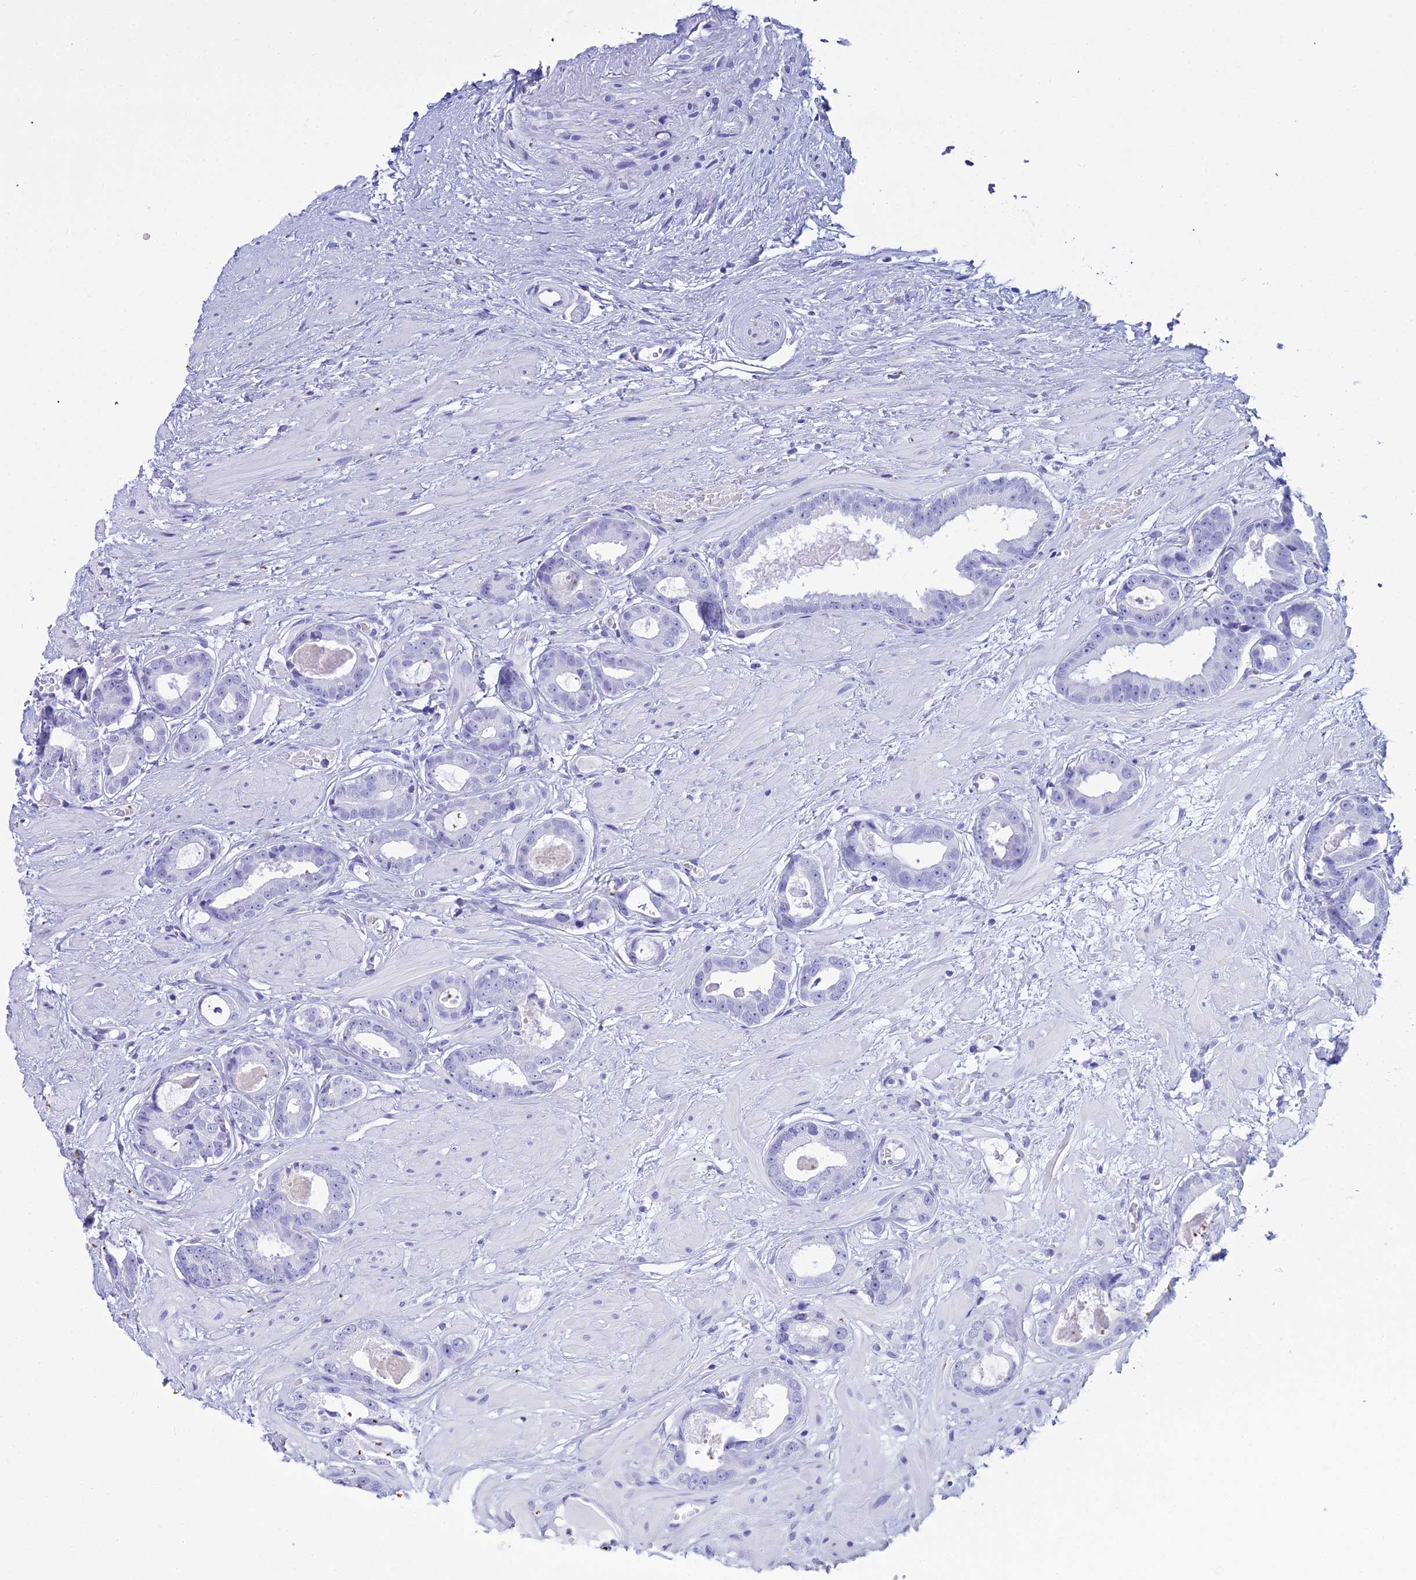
{"staining": {"intensity": "negative", "quantity": "none", "location": "none"}, "tissue": "prostate cancer", "cell_type": "Tumor cells", "image_type": "cancer", "snomed": [{"axis": "morphology", "description": "Adenocarcinoma, Low grade"}, {"axis": "topography", "description": "Prostate"}], "caption": "Photomicrograph shows no protein positivity in tumor cells of prostate cancer (low-grade adenocarcinoma) tissue. The staining was performed using DAB to visualize the protein expression in brown, while the nuclei were stained in blue with hematoxylin (Magnification: 20x).", "gene": "ZNF442", "patient": {"sex": "male", "age": 64}}